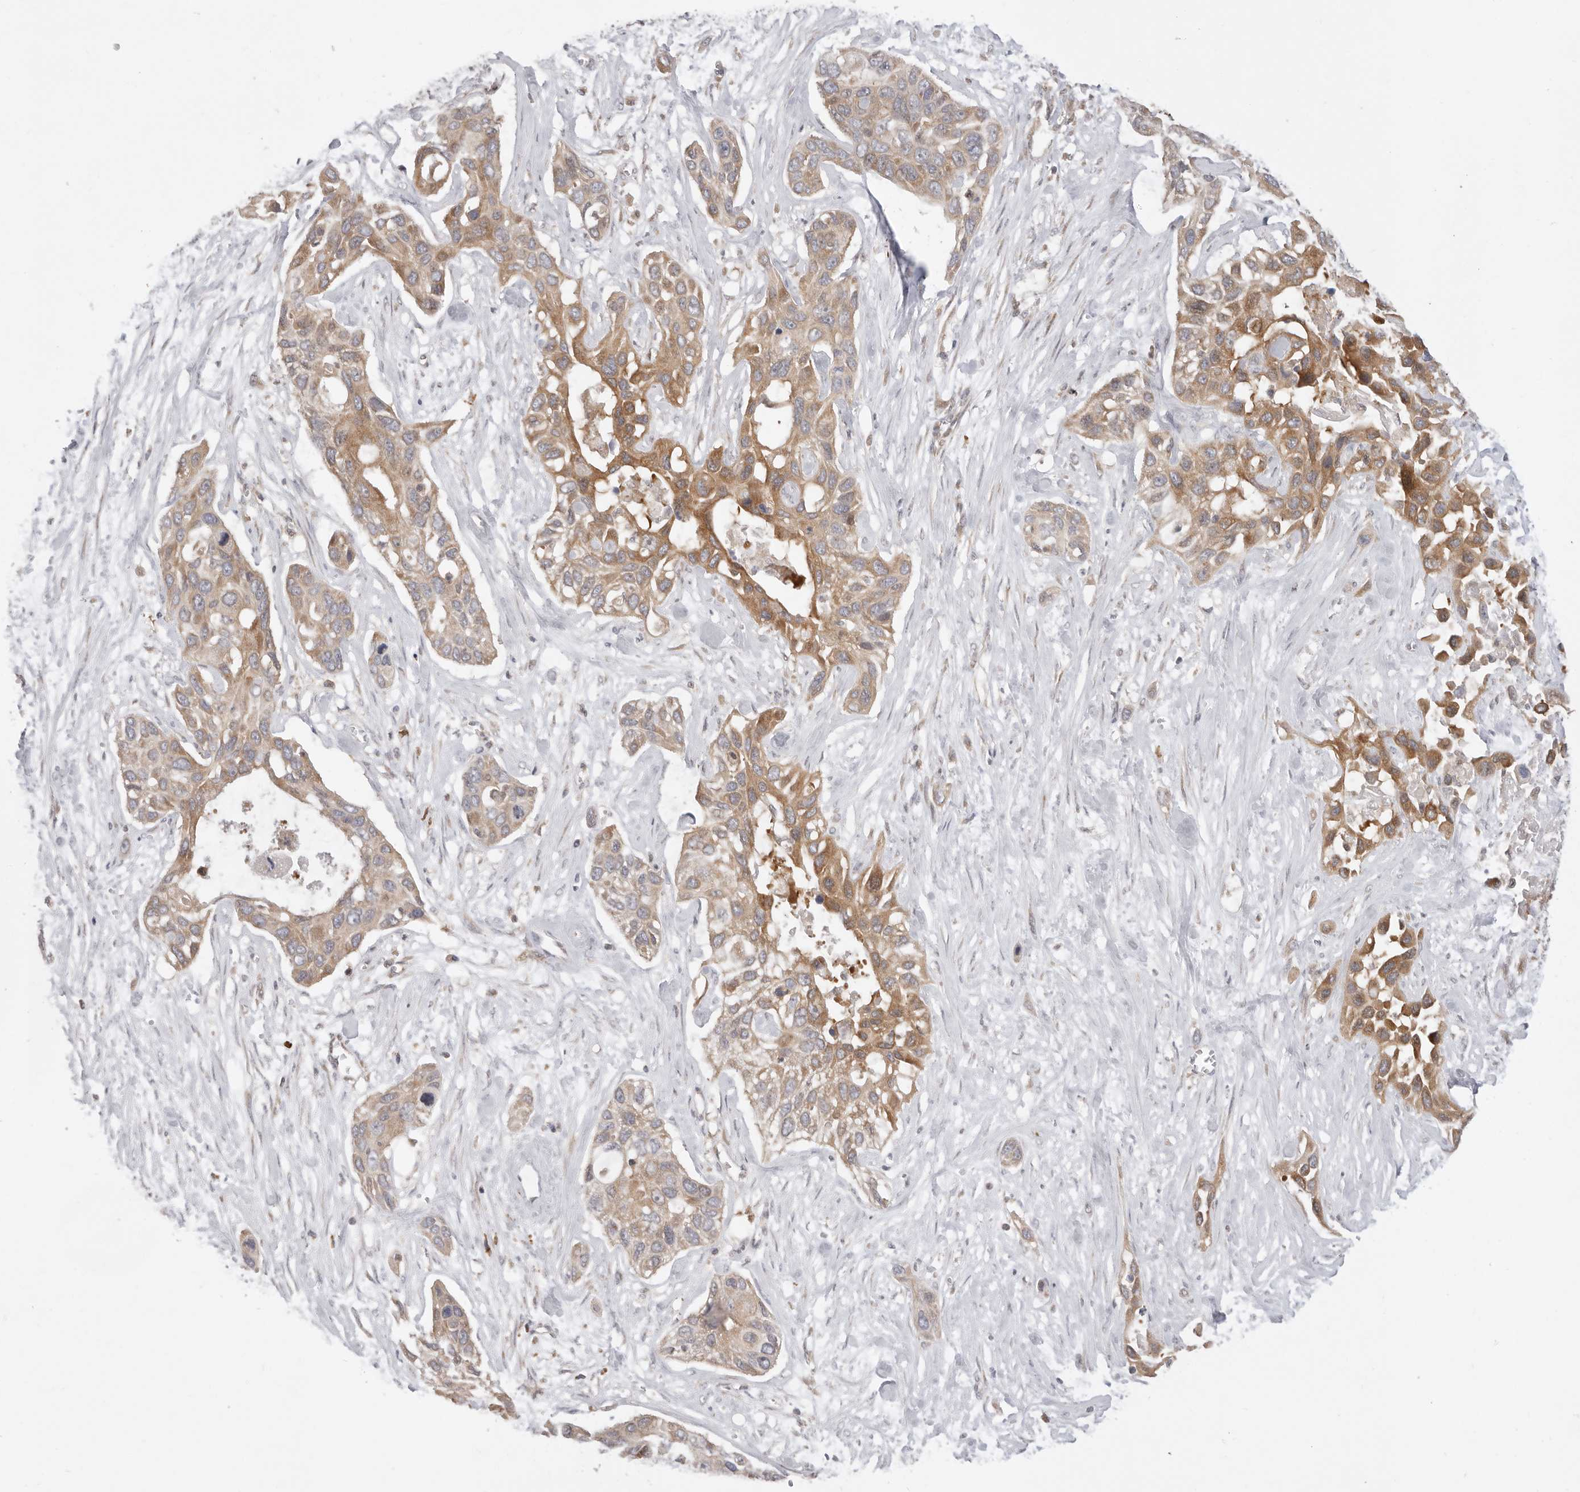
{"staining": {"intensity": "moderate", "quantity": ">75%", "location": "cytoplasmic/membranous"}, "tissue": "pancreatic cancer", "cell_type": "Tumor cells", "image_type": "cancer", "snomed": [{"axis": "morphology", "description": "Adenocarcinoma, NOS"}, {"axis": "topography", "description": "Pancreas"}], "caption": "Moderate cytoplasmic/membranous expression for a protein is present in about >75% of tumor cells of adenocarcinoma (pancreatic) using immunohistochemistry (IHC).", "gene": "USH1C", "patient": {"sex": "female", "age": 60}}